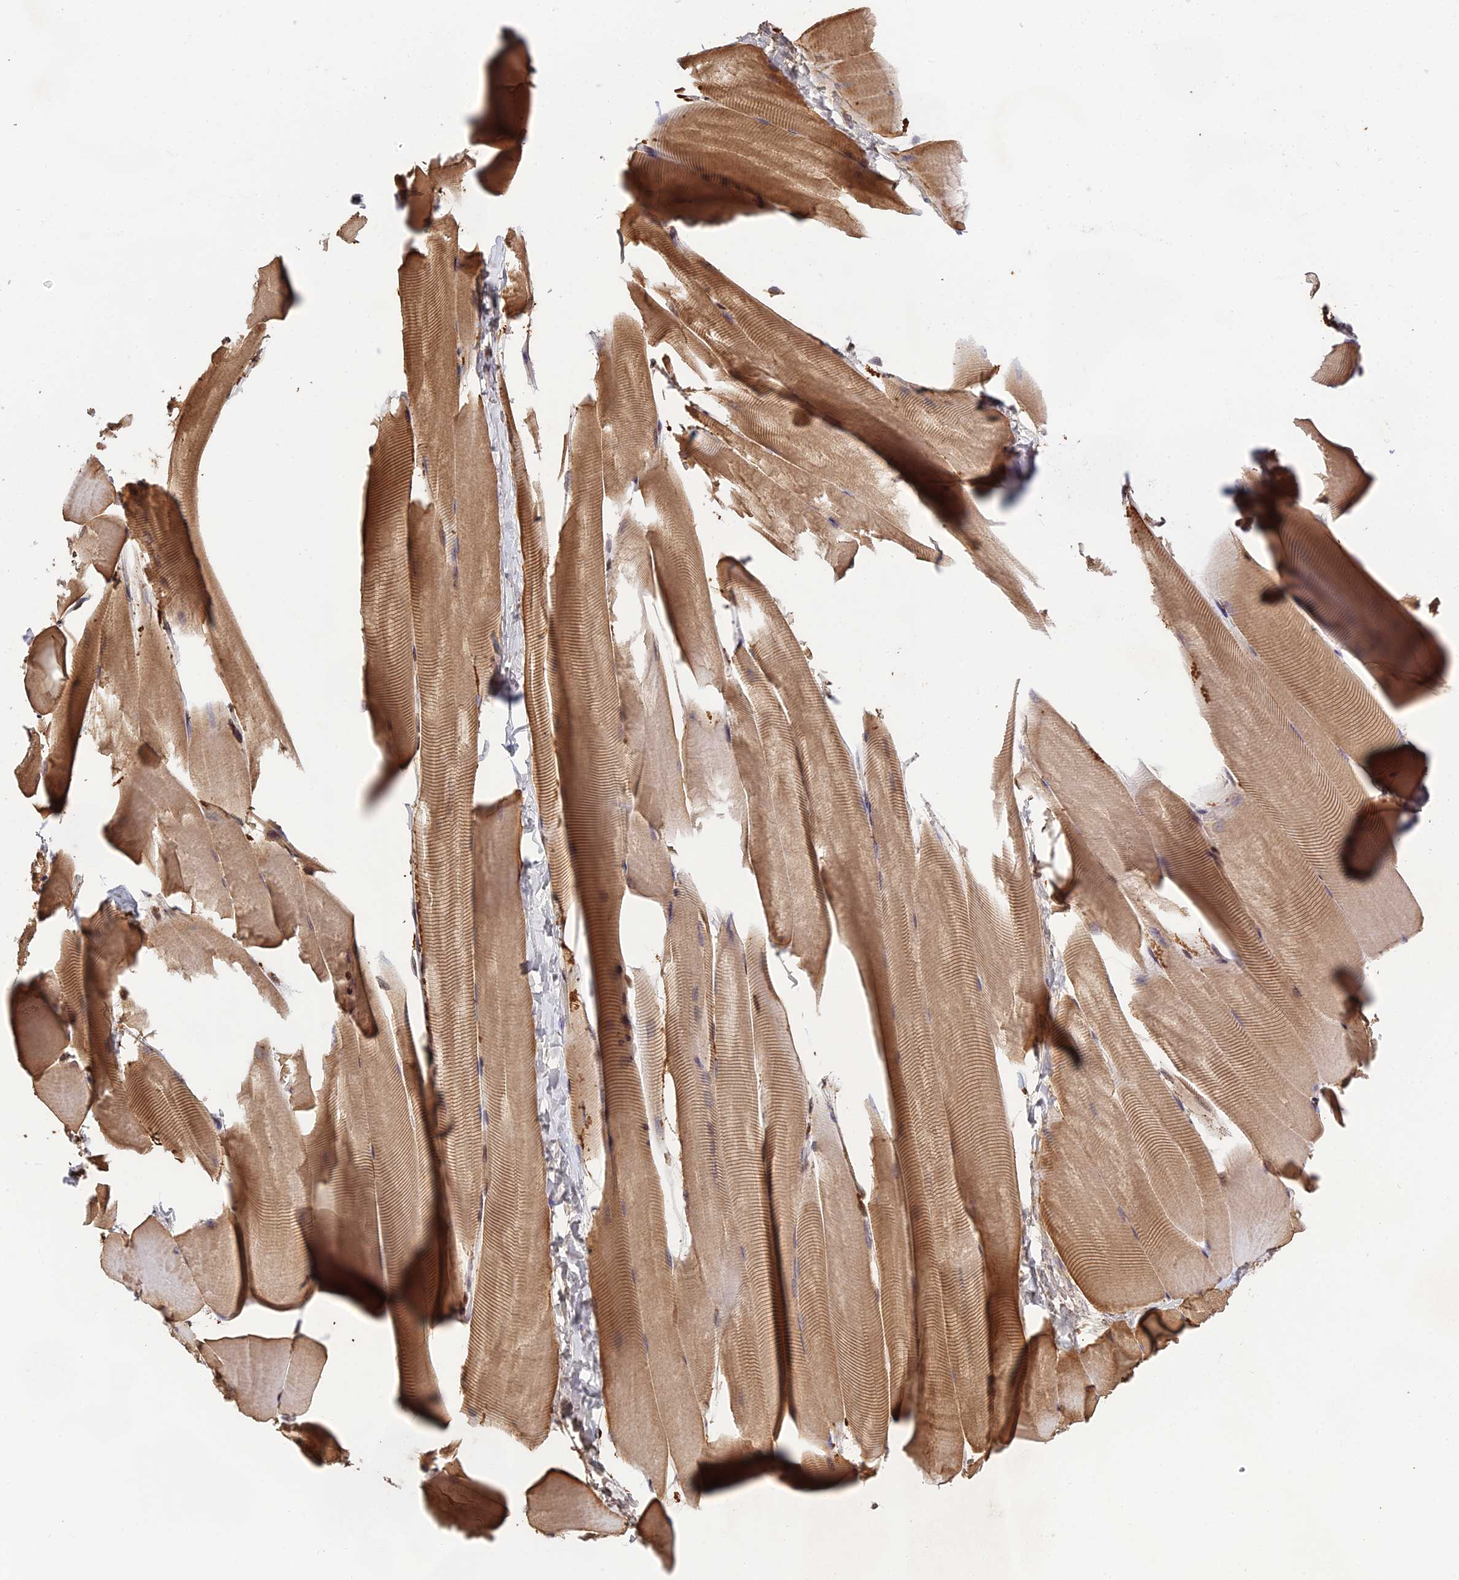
{"staining": {"intensity": "moderate", "quantity": ">75%", "location": "cytoplasmic/membranous"}, "tissue": "skeletal muscle", "cell_type": "Myocytes", "image_type": "normal", "snomed": [{"axis": "morphology", "description": "Normal tissue, NOS"}, {"axis": "topography", "description": "Skeletal muscle"}], "caption": "Immunohistochemistry (DAB (3,3'-diaminobenzidine)) staining of normal human skeletal muscle reveals moderate cytoplasmic/membranous protein positivity in about >75% of myocytes.", "gene": "ELOA2", "patient": {"sex": "male", "age": 25}}